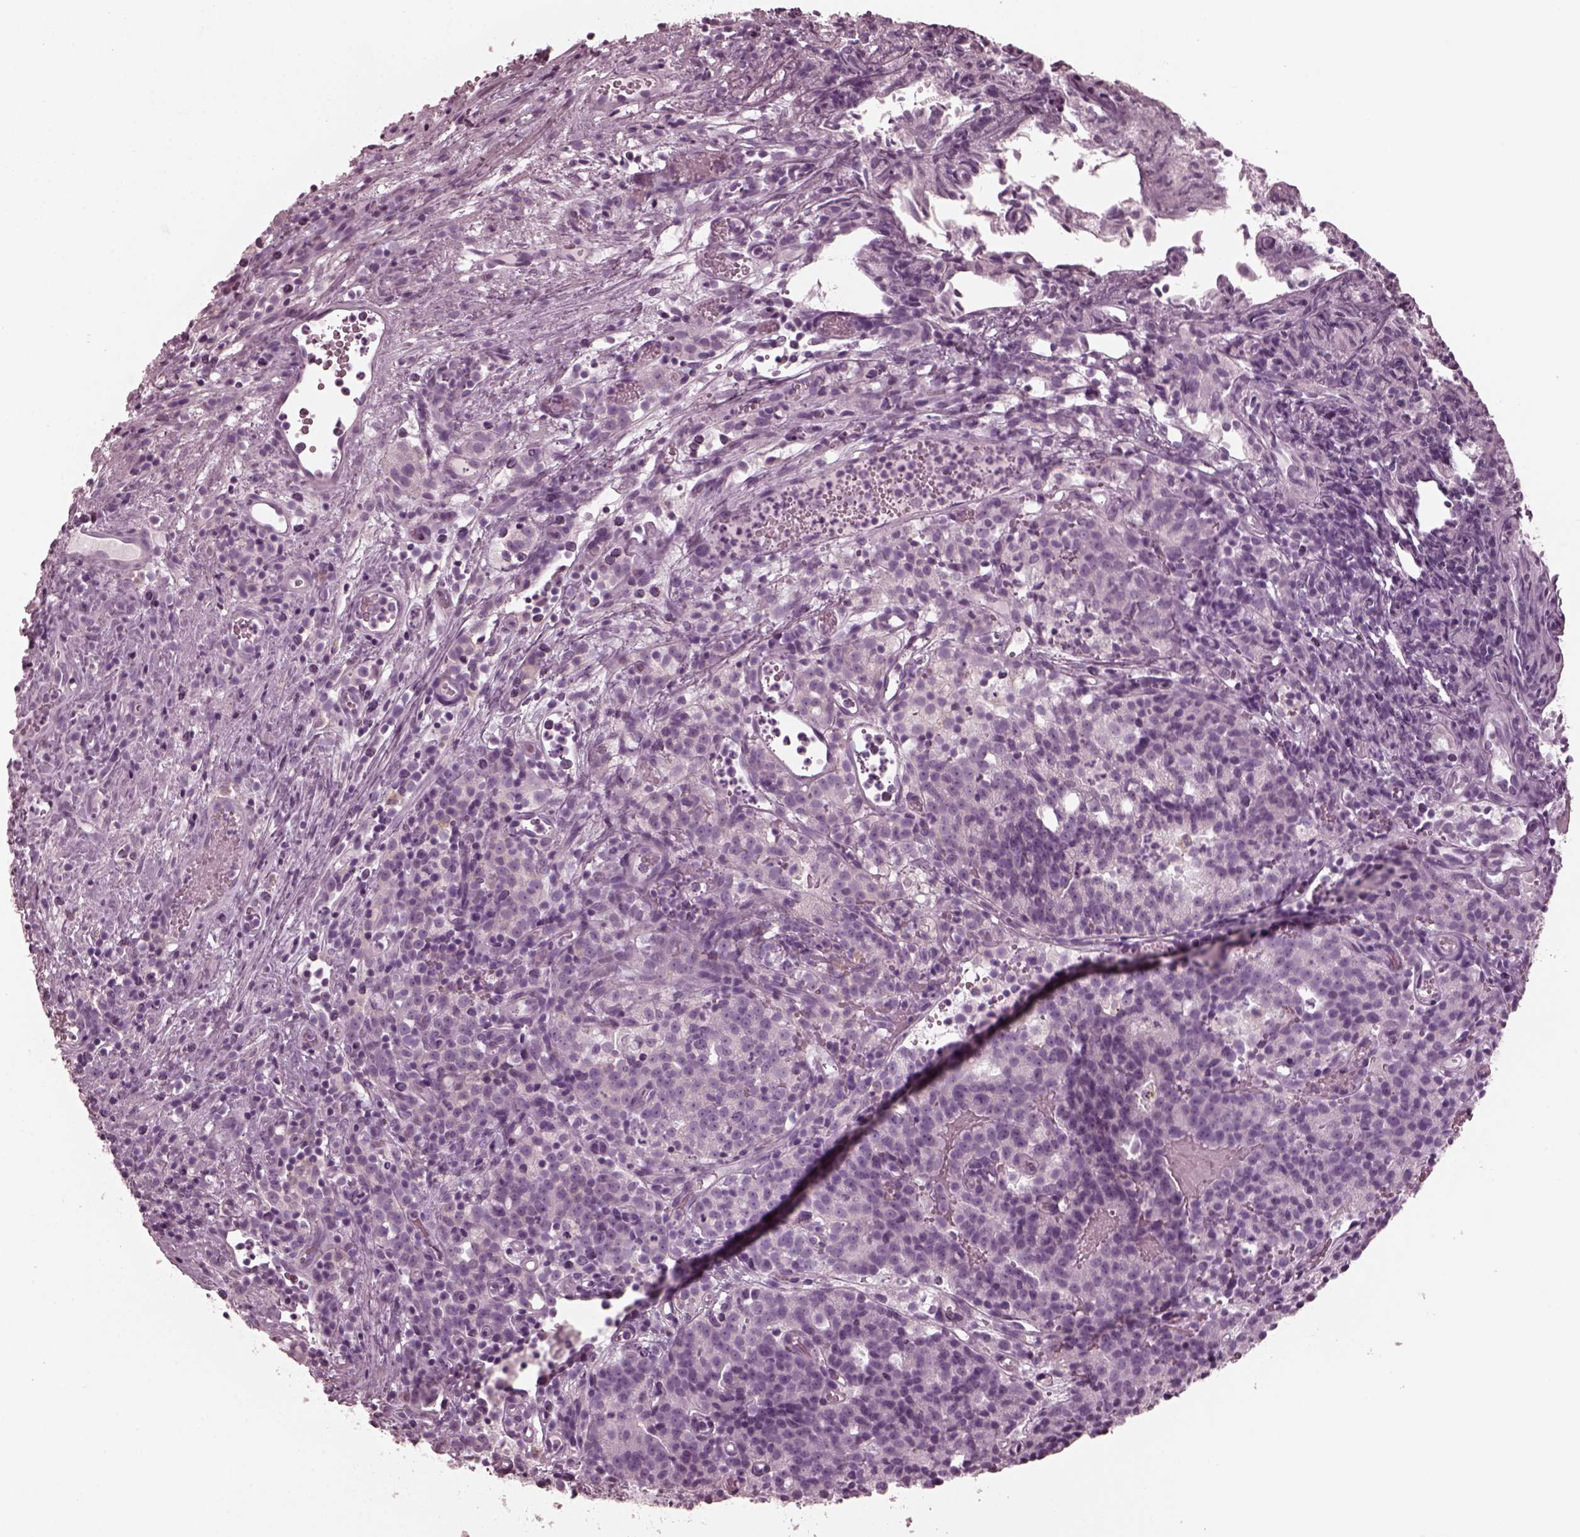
{"staining": {"intensity": "negative", "quantity": "none", "location": "none"}, "tissue": "prostate cancer", "cell_type": "Tumor cells", "image_type": "cancer", "snomed": [{"axis": "morphology", "description": "Adenocarcinoma, High grade"}, {"axis": "topography", "description": "Prostate"}], "caption": "The IHC histopathology image has no significant expression in tumor cells of adenocarcinoma (high-grade) (prostate) tissue.", "gene": "GRM6", "patient": {"sex": "male", "age": 53}}